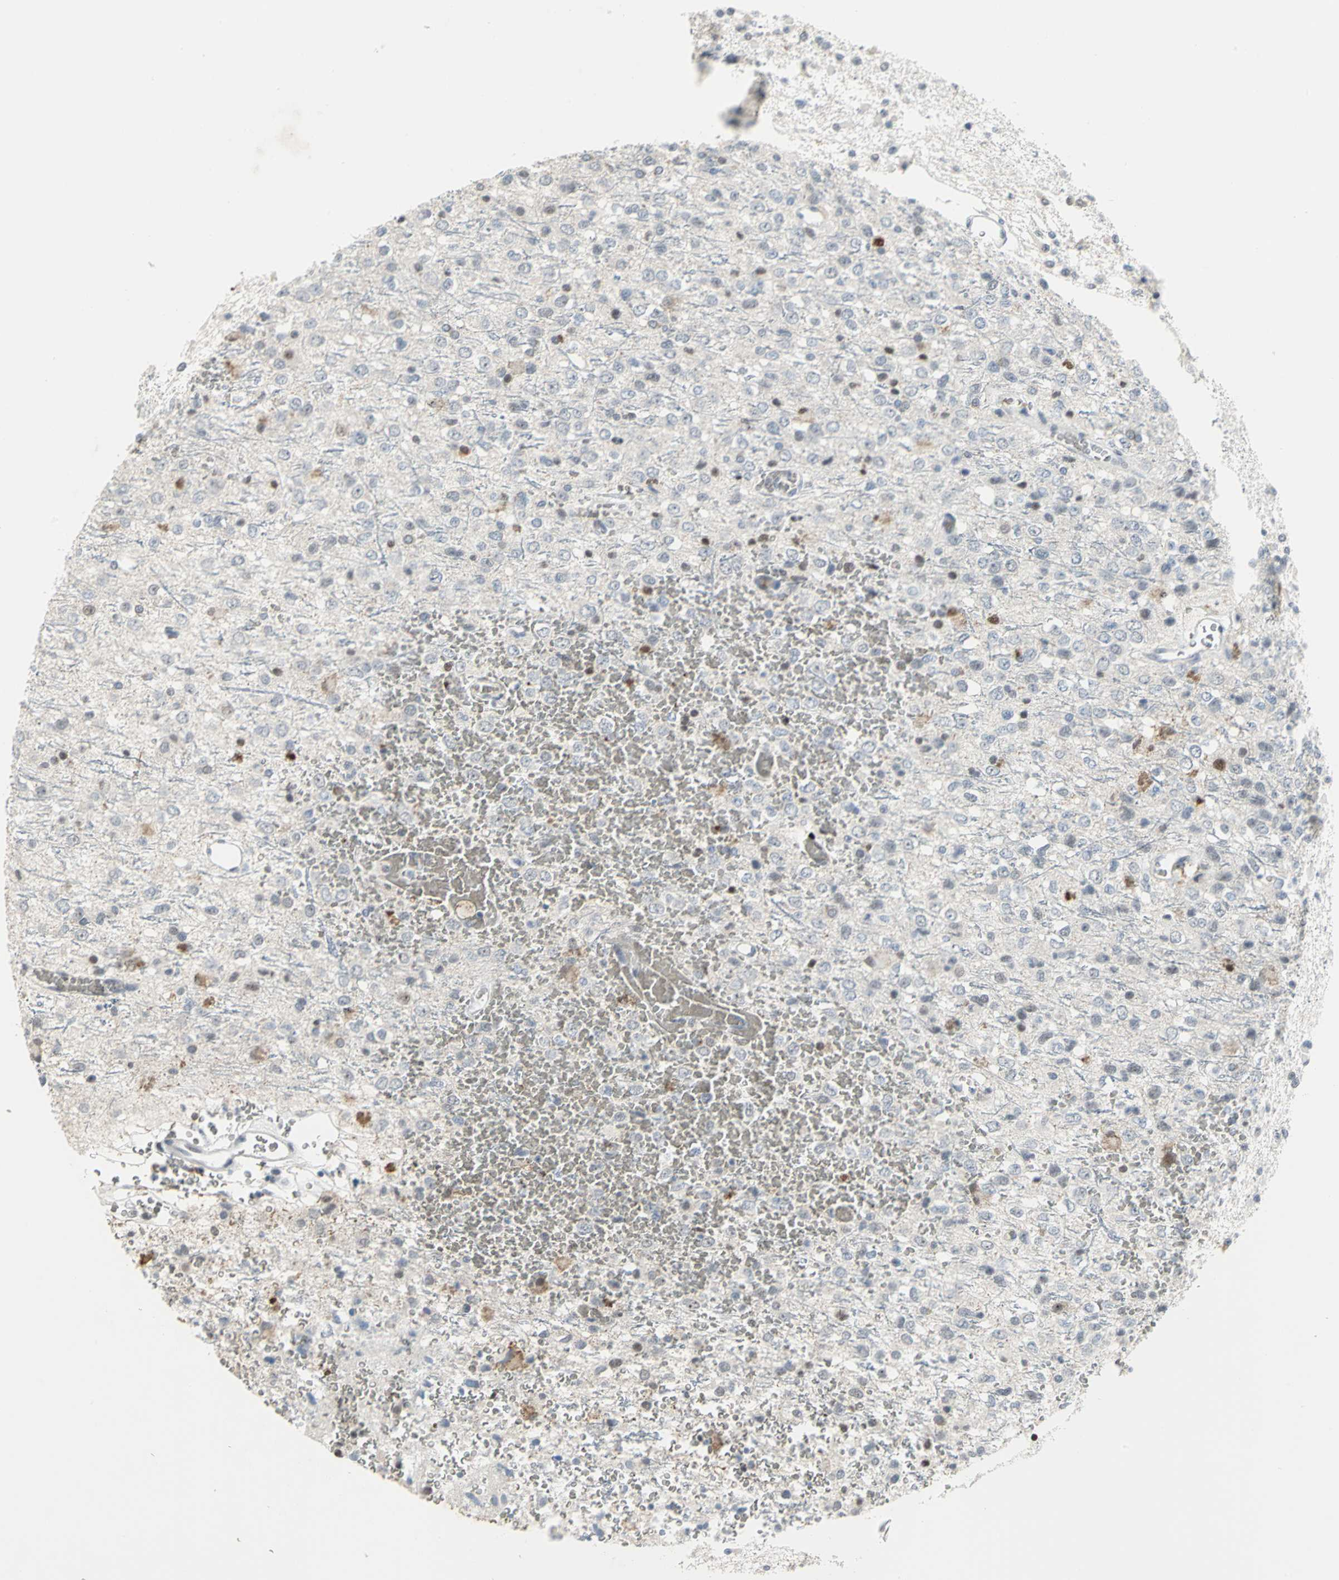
{"staining": {"intensity": "weak", "quantity": "25%-75%", "location": "nuclear"}, "tissue": "glioma", "cell_type": "Tumor cells", "image_type": "cancer", "snomed": [{"axis": "morphology", "description": "Glioma, malignant, High grade"}, {"axis": "topography", "description": "pancreas cauda"}], "caption": "Glioma stained with a brown dye reveals weak nuclear positive expression in approximately 25%-75% of tumor cells.", "gene": "GLI3", "patient": {"sex": "male", "age": 60}}